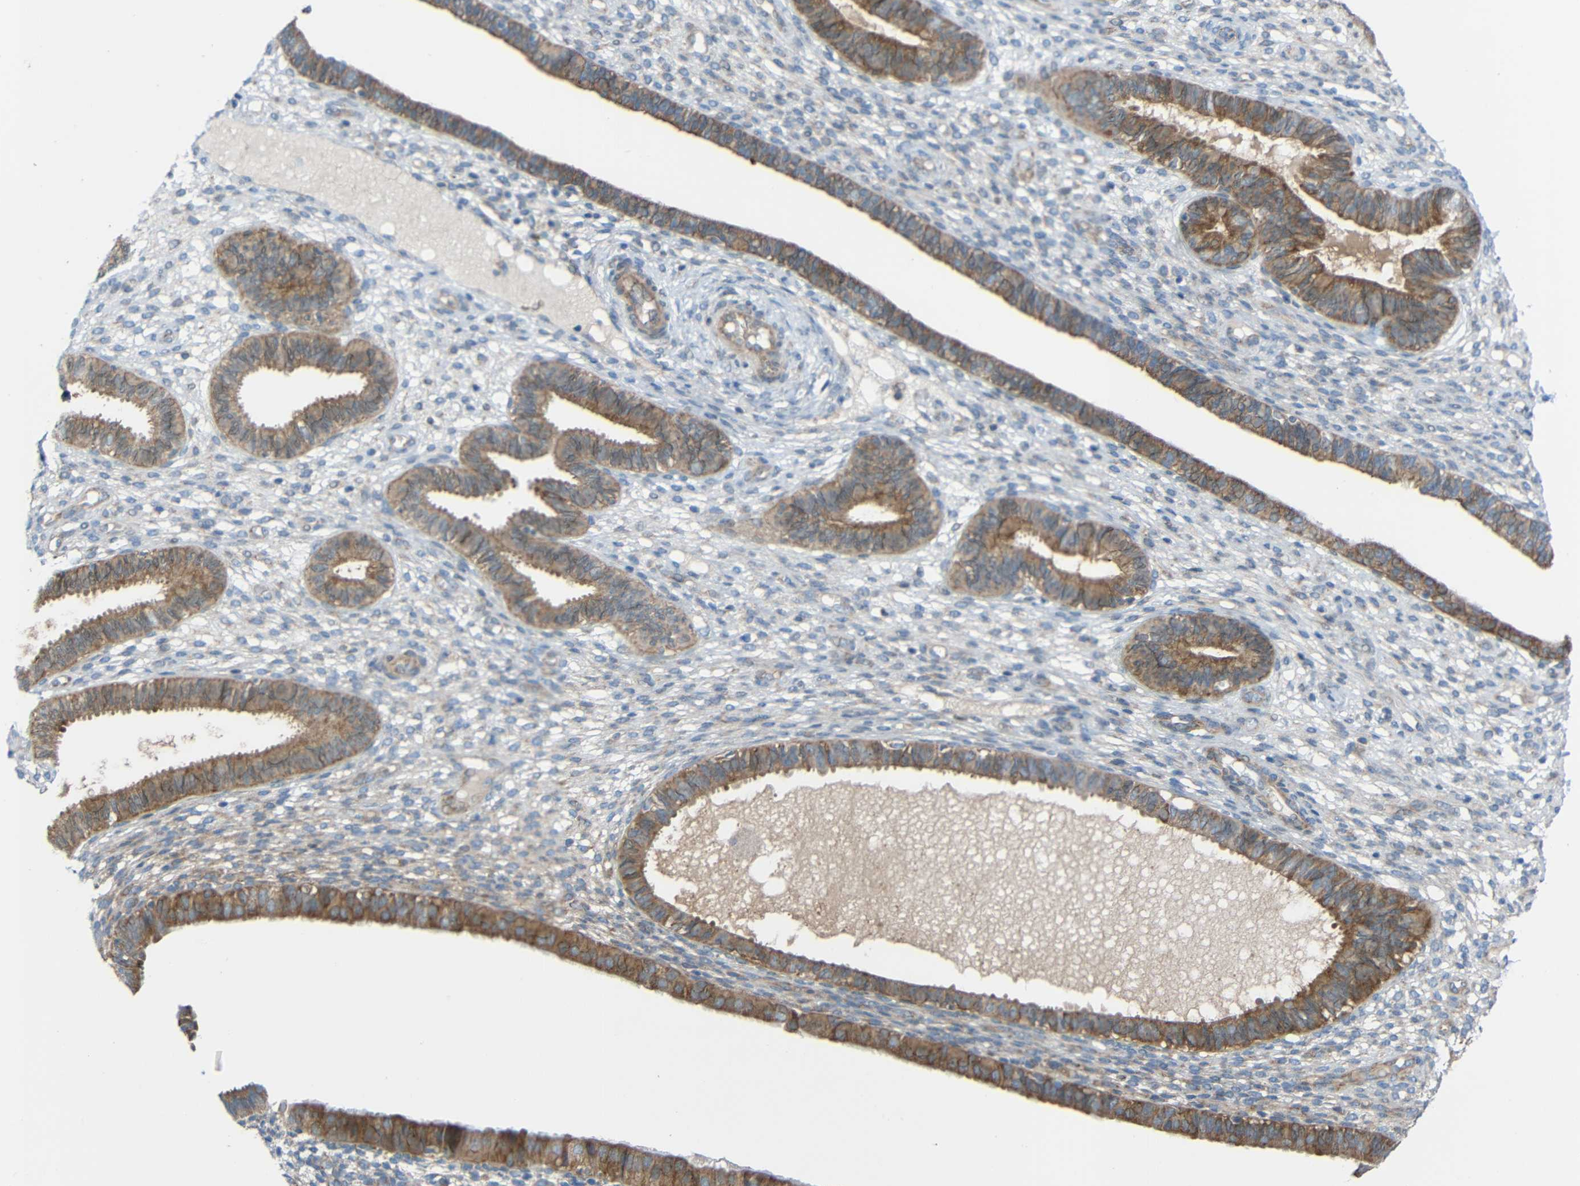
{"staining": {"intensity": "negative", "quantity": "none", "location": "none"}, "tissue": "endometrium", "cell_type": "Cells in endometrial stroma", "image_type": "normal", "snomed": [{"axis": "morphology", "description": "Normal tissue, NOS"}, {"axis": "topography", "description": "Endometrium"}], "caption": "Immunohistochemistry (IHC) micrograph of unremarkable endometrium: endometrium stained with DAB (3,3'-diaminobenzidine) exhibits no significant protein expression in cells in endometrial stroma.", "gene": "TMEM25", "patient": {"sex": "female", "age": 61}}